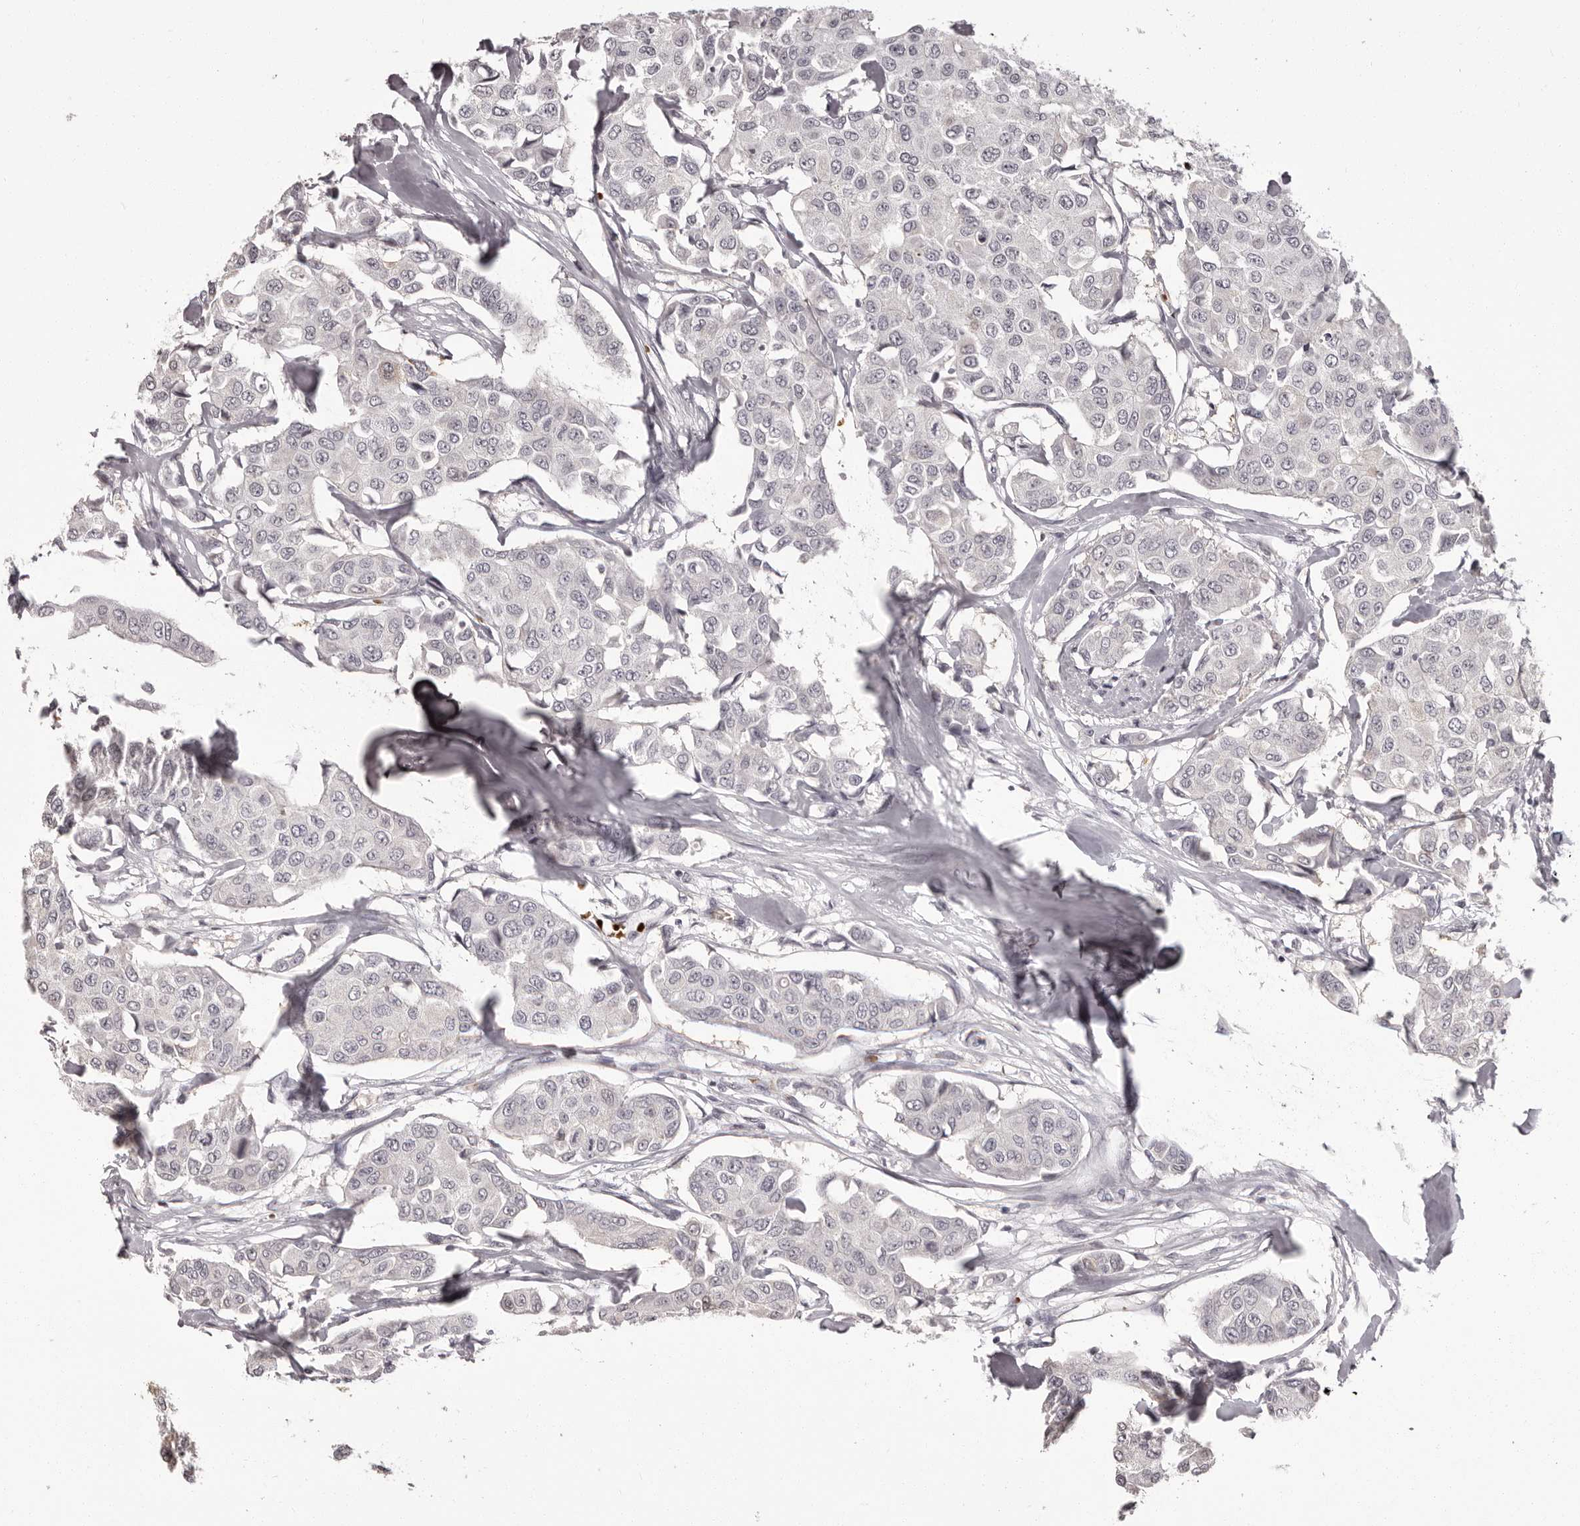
{"staining": {"intensity": "negative", "quantity": "none", "location": "none"}, "tissue": "breast cancer", "cell_type": "Tumor cells", "image_type": "cancer", "snomed": [{"axis": "morphology", "description": "Duct carcinoma"}, {"axis": "topography", "description": "Breast"}], "caption": "Invasive ductal carcinoma (breast) was stained to show a protein in brown. There is no significant staining in tumor cells.", "gene": "C8orf74", "patient": {"sex": "female", "age": 80}}